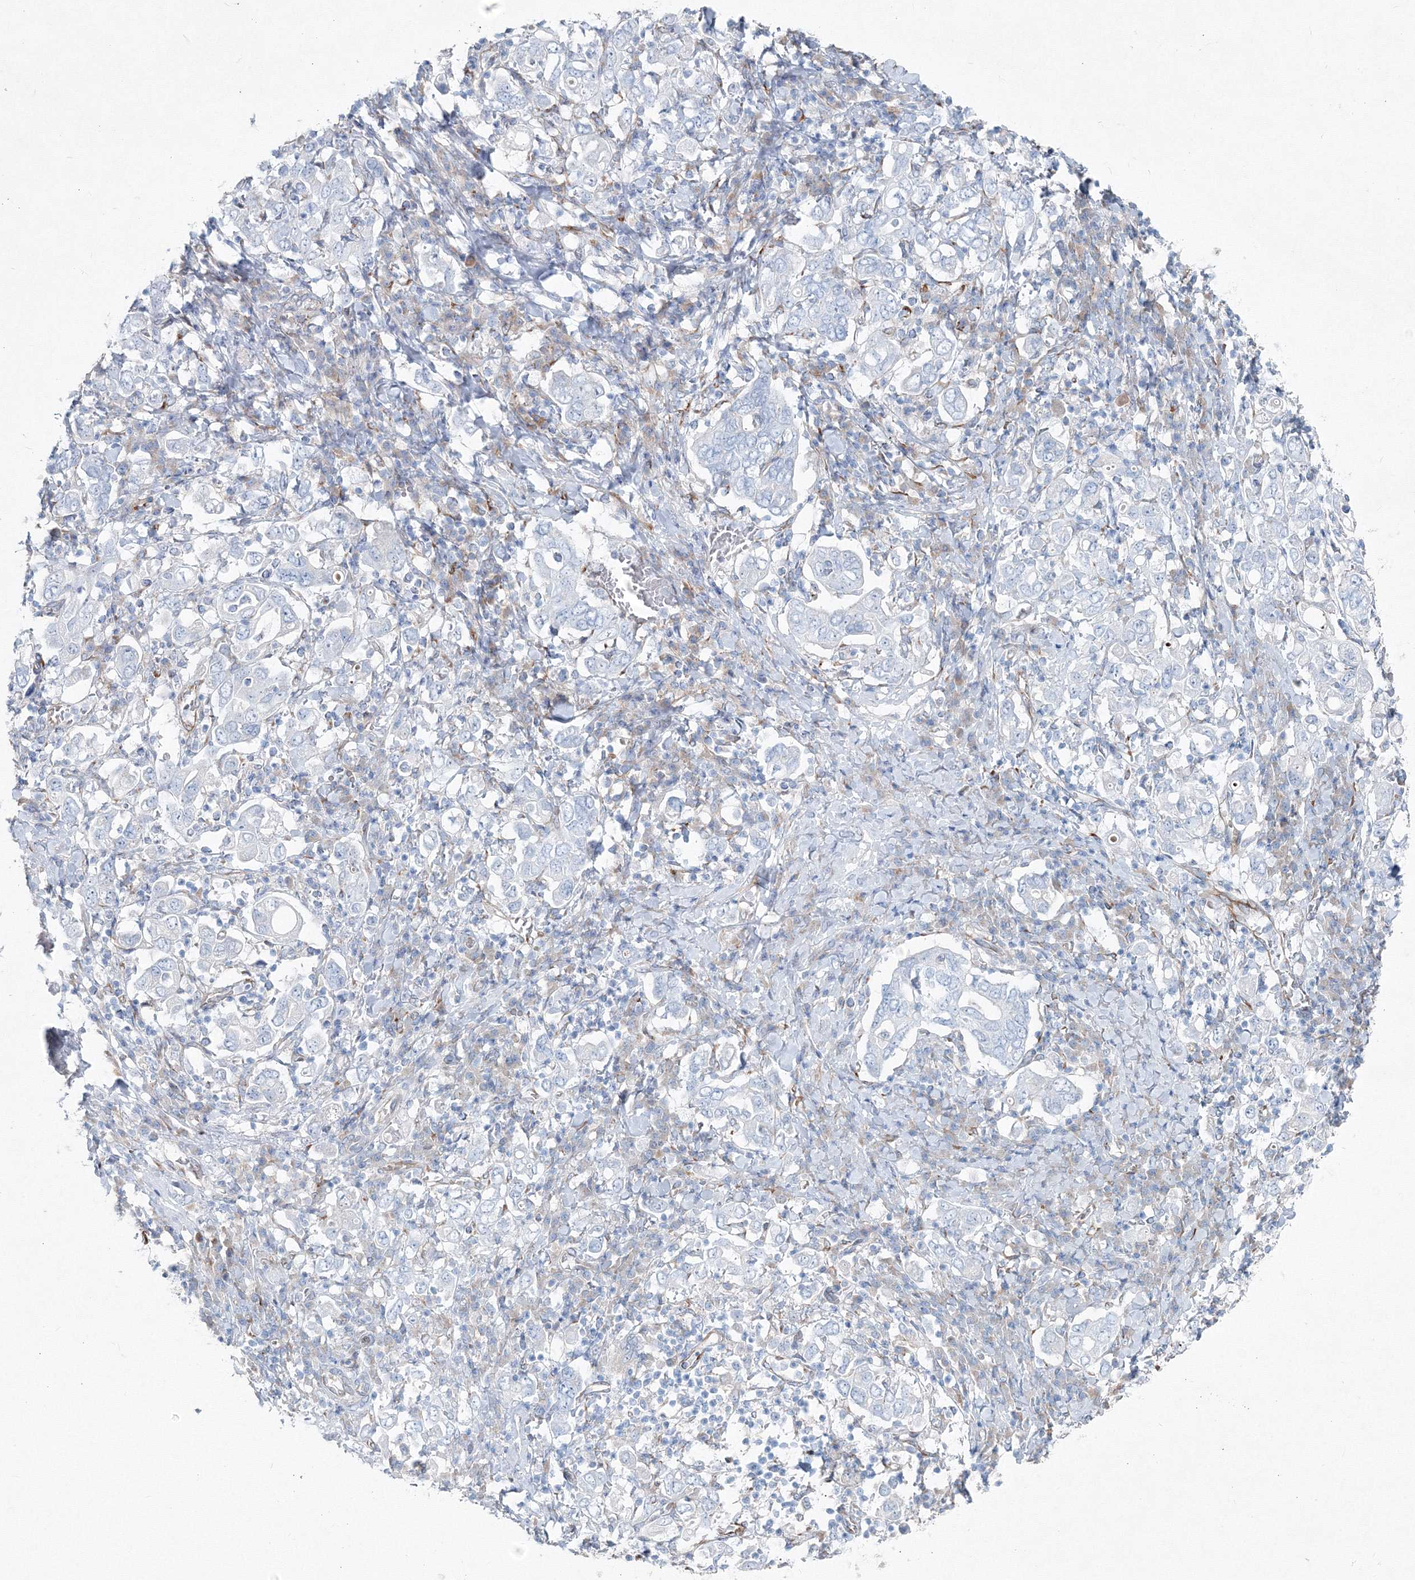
{"staining": {"intensity": "negative", "quantity": "none", "location": "none"}, "tissue": "stomach cancer", "cell_type": "Tumor cells", "image_type": "cancer", "snomed": [{"axis": "morphology", "description": "Adenocarcinoma, NOS"}, {"axis": "topography", "description": "Stomach, upper"}], "caption": "IHC image of adenocarcinoma (stomach) stained for a protein (brown), which displays no staining in tumor cells.", "gene": "RCN1", "patient": {"sex": "male", "age": 62}}